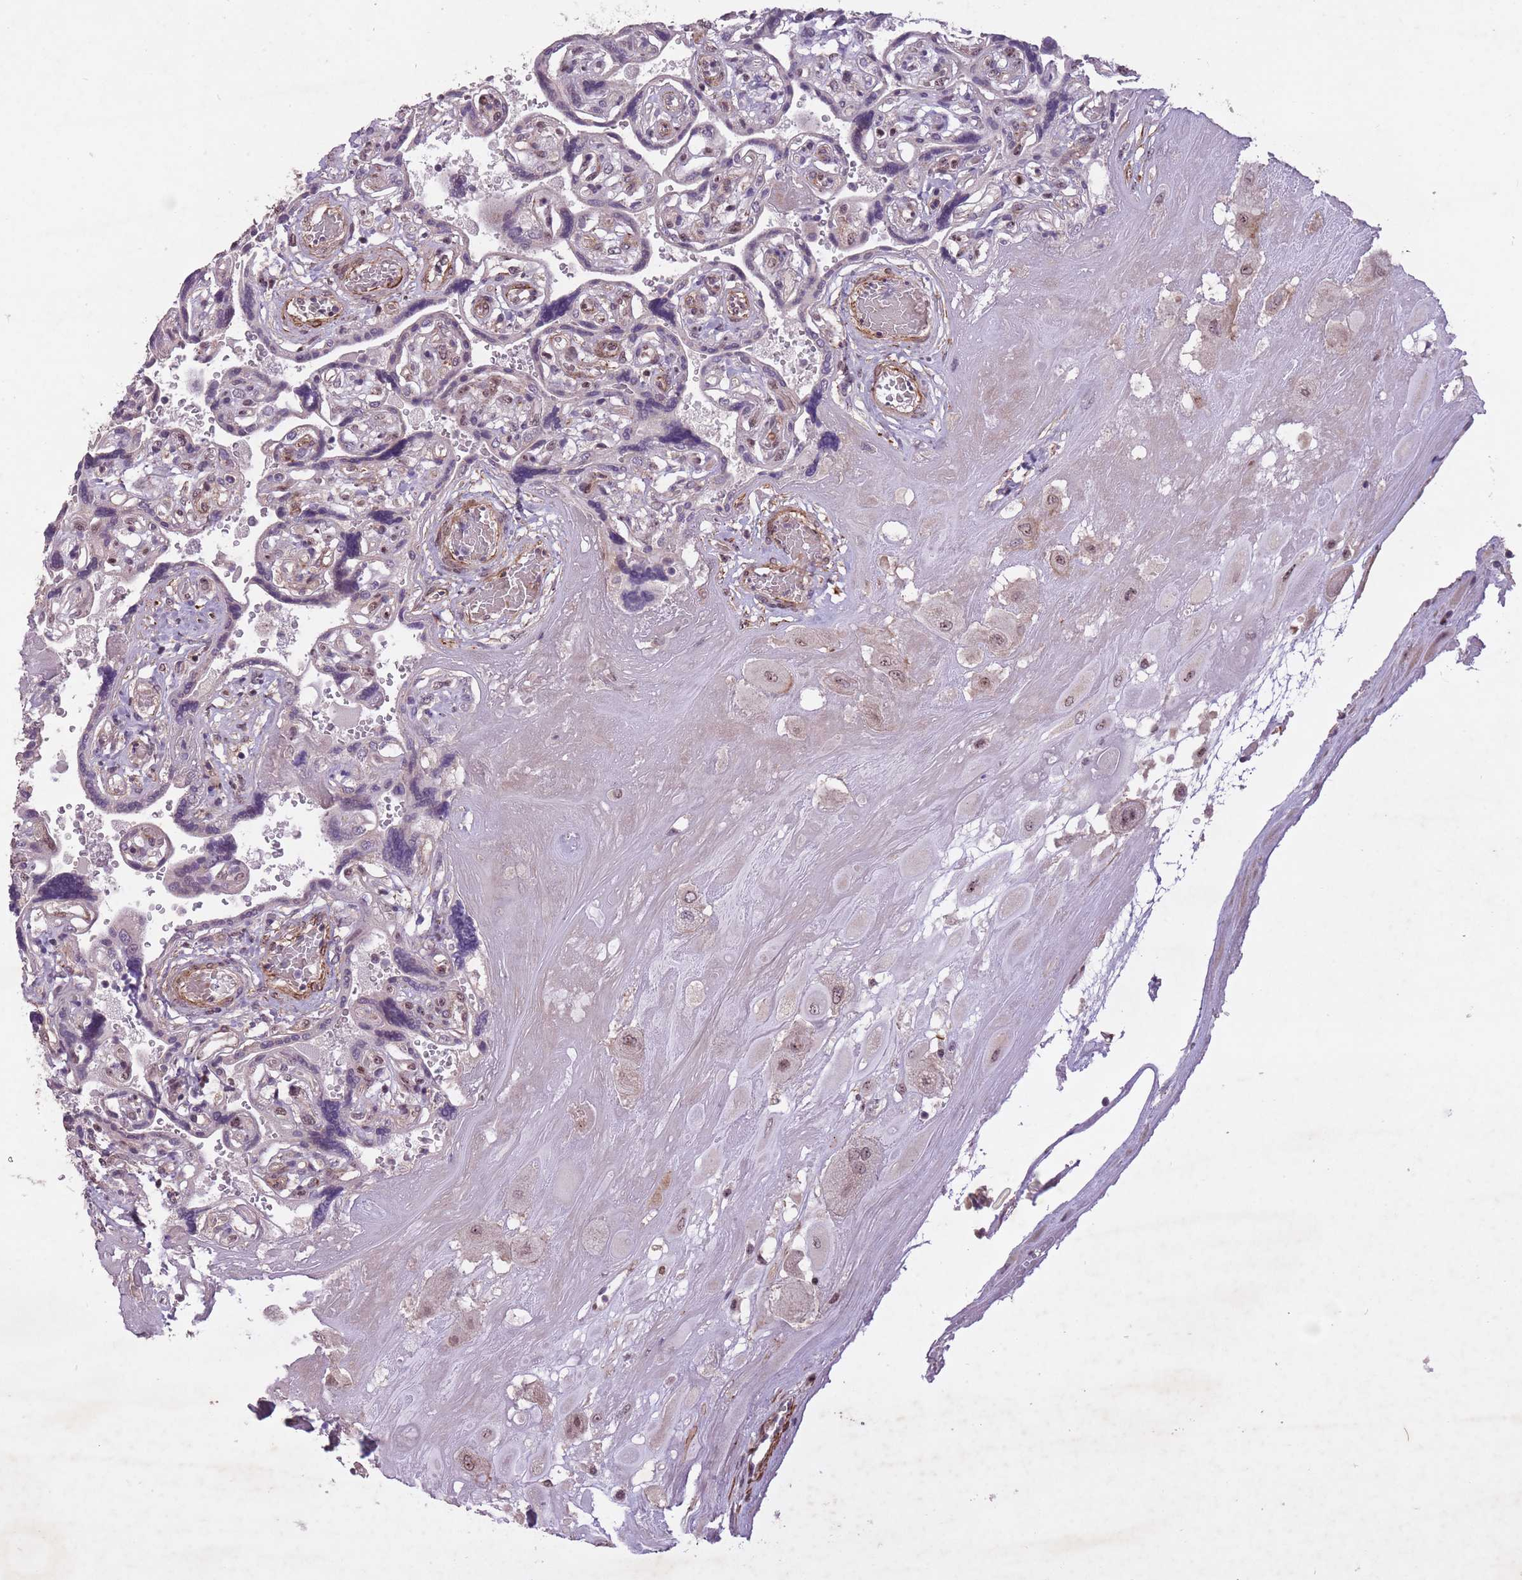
{"staining": {"intensity": "weak", "quantity": ">75%", "location": "nuclear"}, "tissue": "placenta", "cell_type": "Decidual cells", "image_type": "normal", "snomed": [{"axis": "morphology", "description": "Normal tissue, NOS"}, {"axis": "topography", "description": "Placenta"}], "caption": "Immunohistochemistry image of unremarkable human placenta stained for a protein (brown), which demonstrates low levels of weak nuclear staining in about >75% of decidual cells.", "gene": "CBX6", "patient": {"sex": "female", "age": 32}}